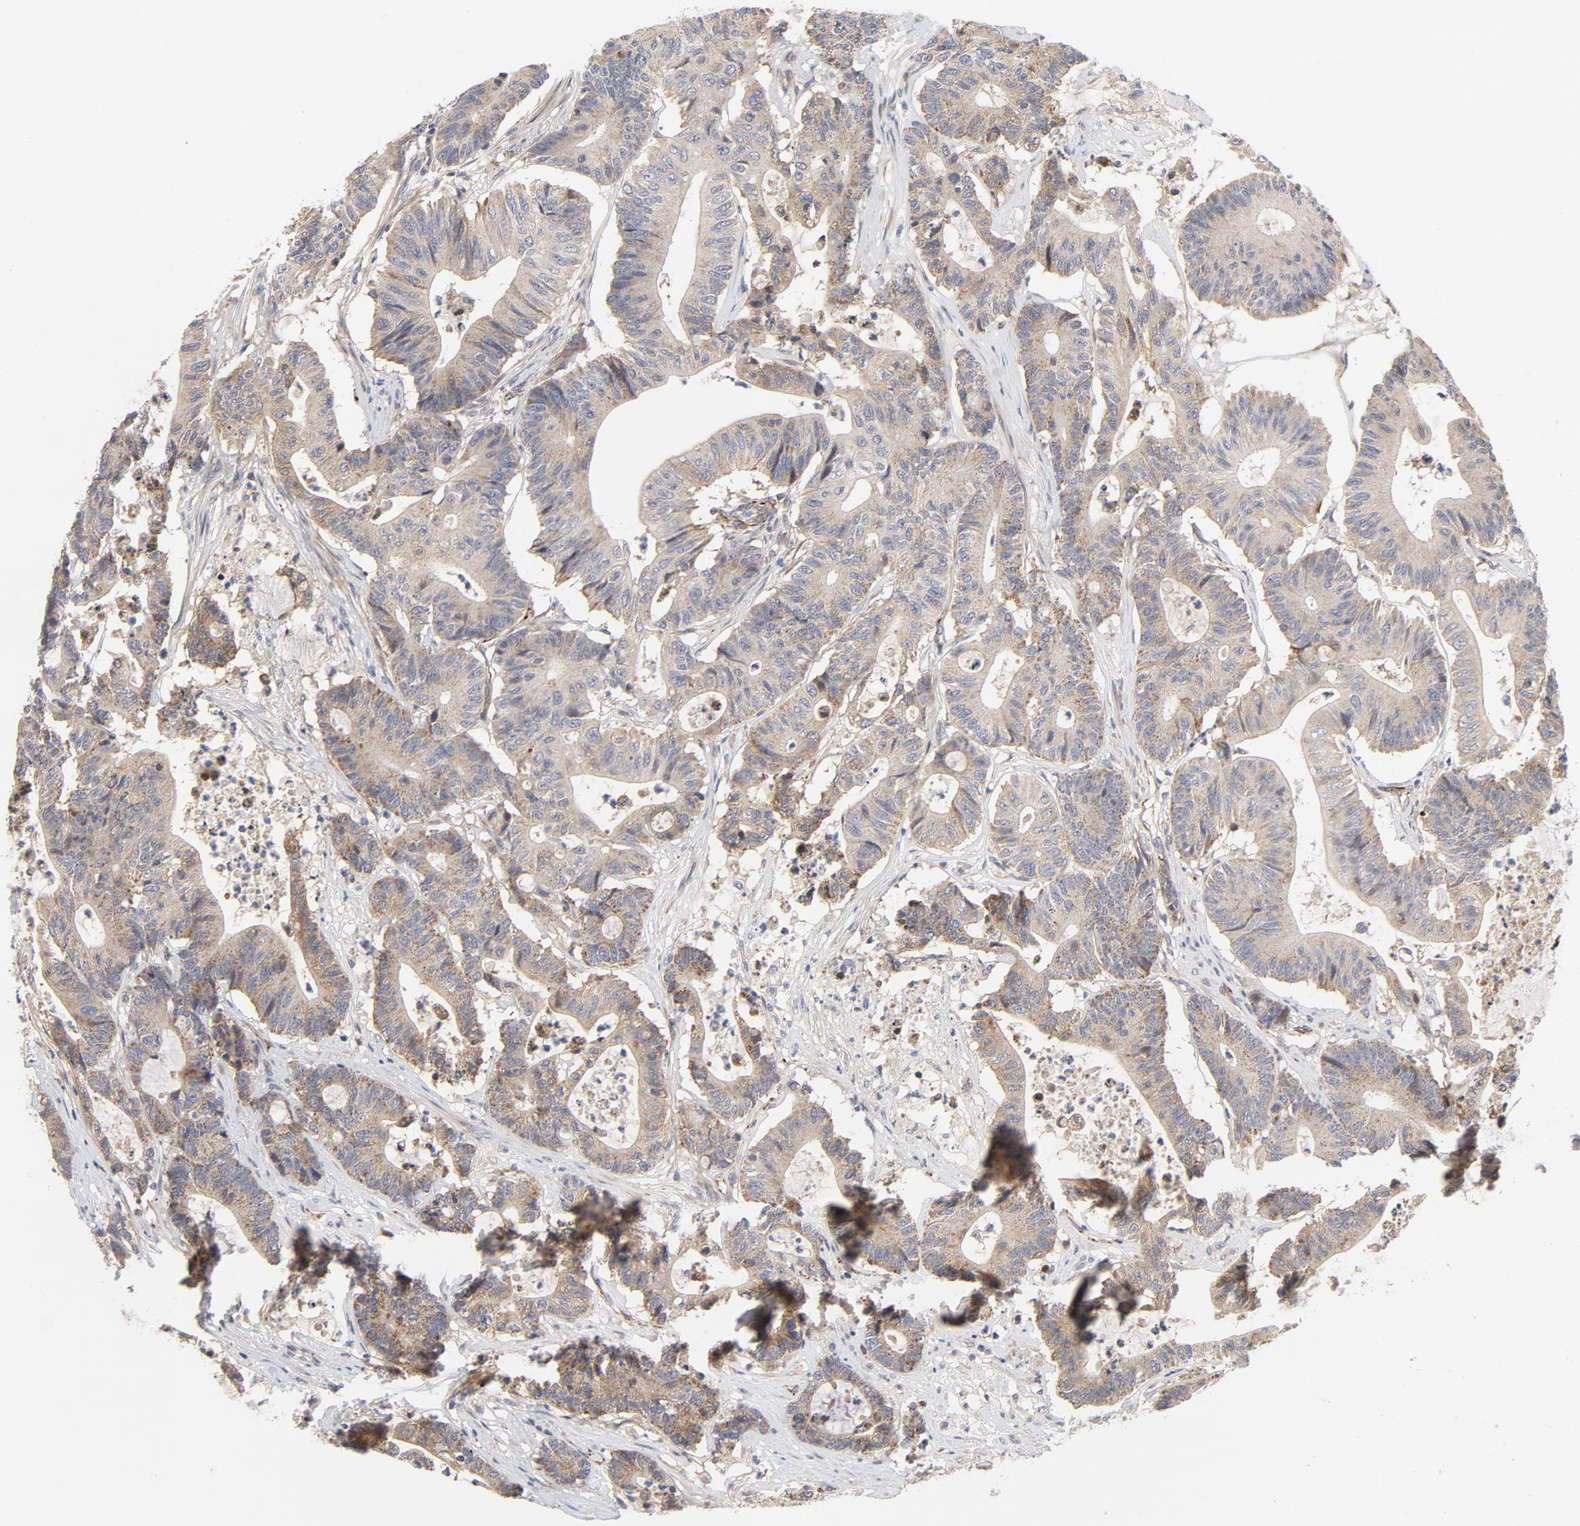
{"staining": {"intensity": "weak", "quantity": ">75%", "location": "cytoplasmic/membranous"}, "tissue": "colorectal cancer", "cell_type": "Tumor cells", "image_type": "cancer", "snomed": [{"axis": "morphology", "description": "Adenocarcinoma, NOS"}, {"axis": "topography", "description": "Colon"}], "caption": "Adenocarcinoma (colorectal) stained with a brown dye reveals weak cytoplasmic/membranous positive staining in about >75% of tumor cells.", "gene": "DNAAF2", "patient": {"sex": "female", "age": 84}}